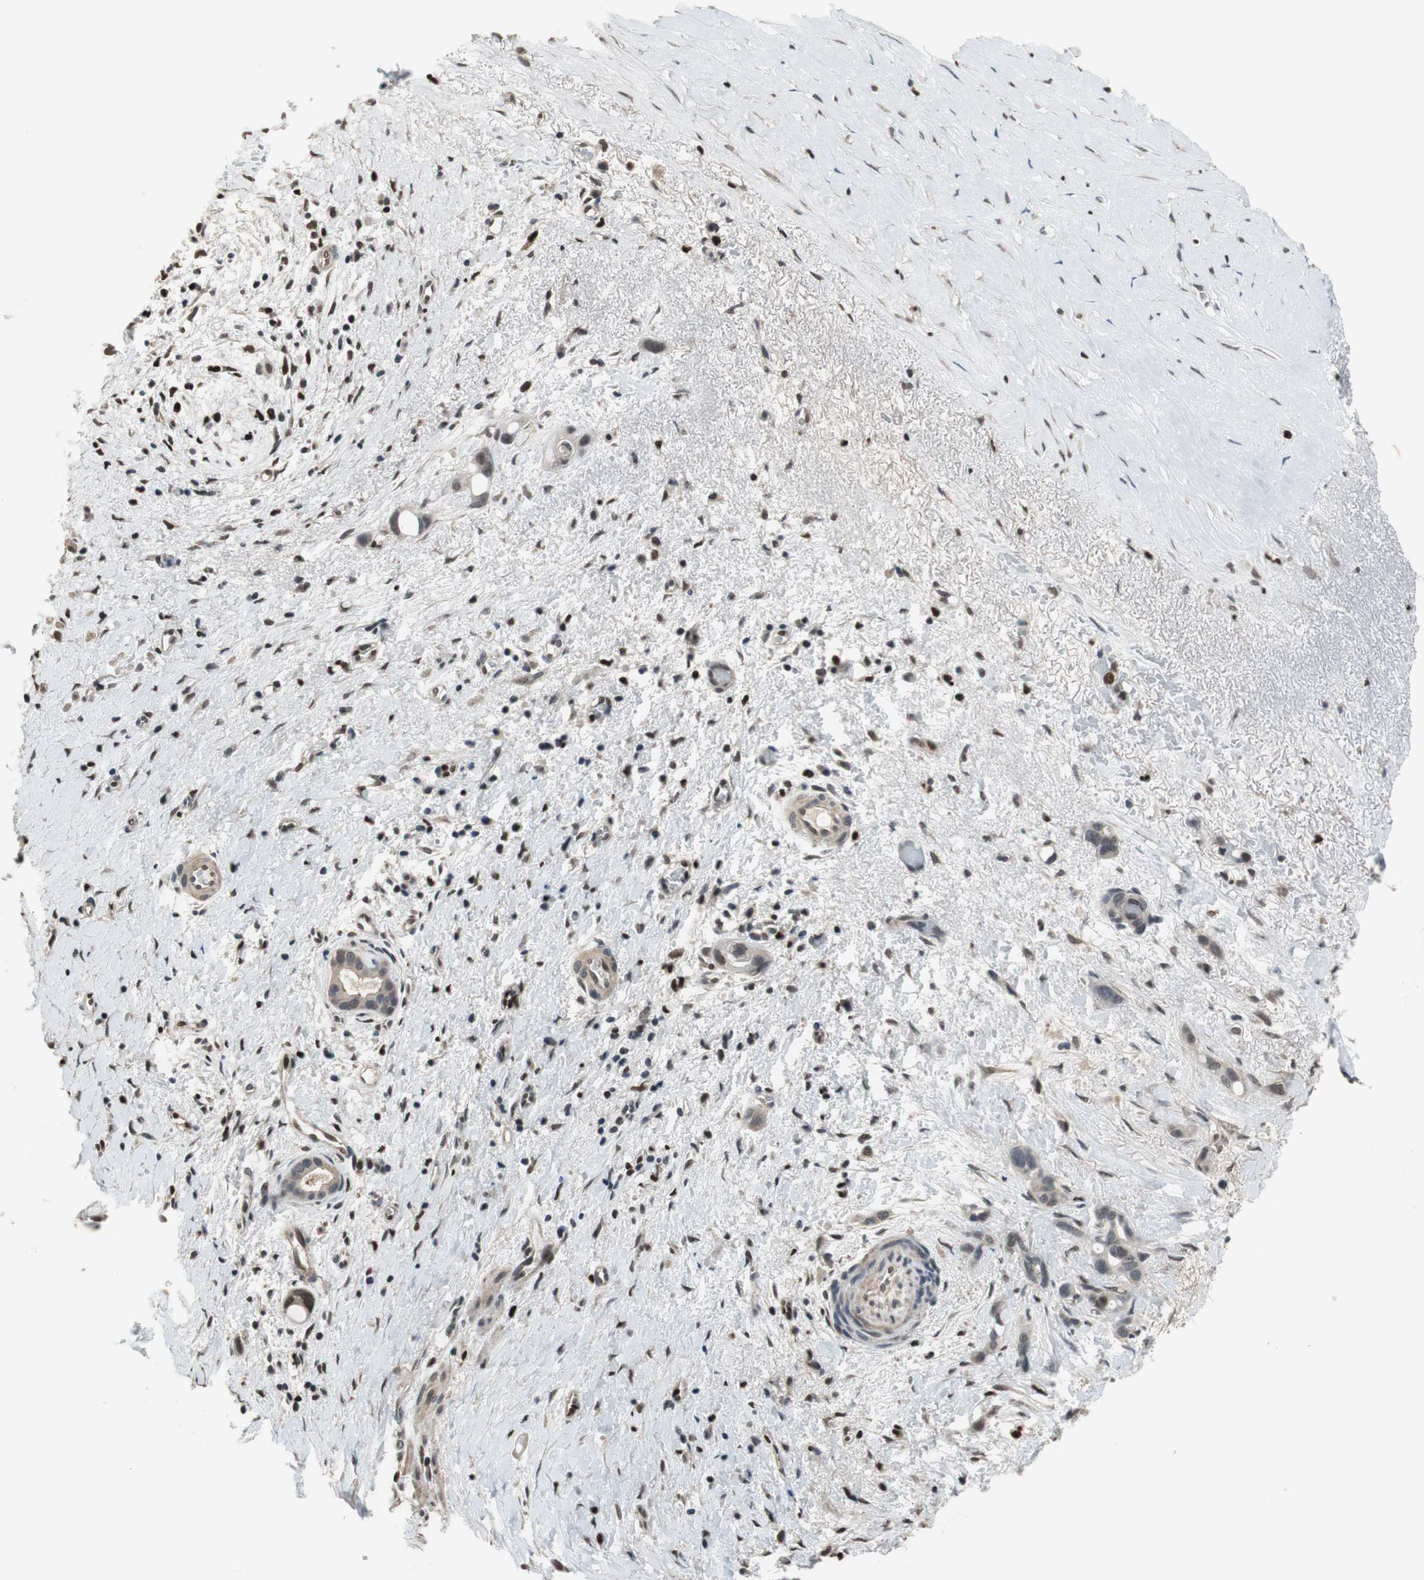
{"staining": {"intensity": "weak", "quantity": "<25%", "location": "nuclear"}, "tissue": "liver cancer", "cell_type": "Tumor cells", "image_type": "cancer", "snomed": [{"axis": "morphology", "description": "Cholangiocarcinoma"}, {"axis": "topography", "description": "Liver"}], "caption": "Immunohistochemistry (IHC) of liver cancer reveals no staining in tumor cells.", "gene": "MAFB", "patient": {"sex": "female", "age": 65}}